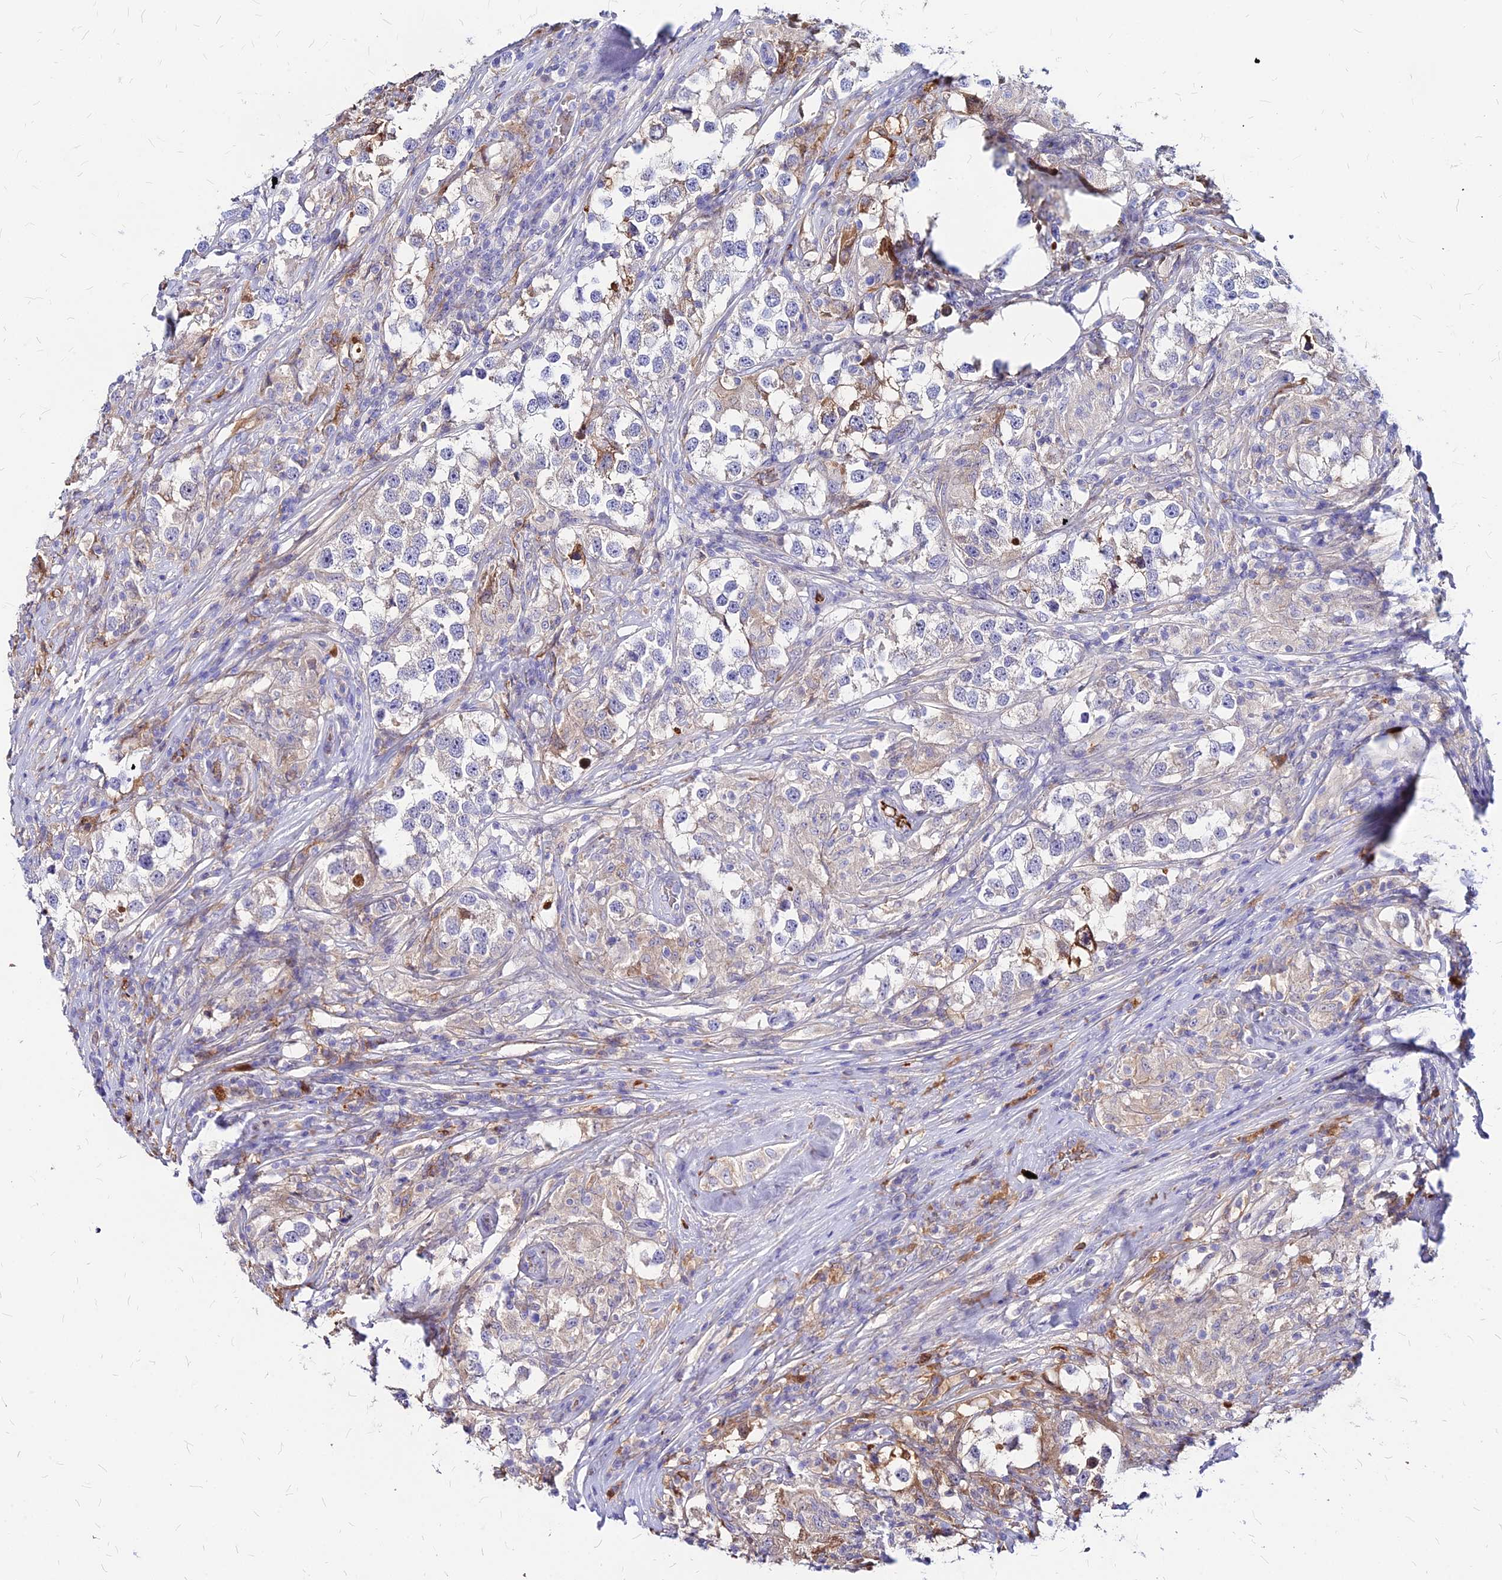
{"staining": {"intensity": "negative", "quantity": "none", "location": "none"}, "tissue": "testis cancer", "cell_type": "Tumor cells", "image_type": "cancer", "snomed": [{"axis": "morphology", "description": "Seminoma, NOS"}, {"axis": "topography", "description": "Testis"}], "caption": "Testis cancer stained for a protein using immunohistochemistry (IHC) exhibits no positivity tumor cells.", "gene": "ACSM6", "patient": {"sex": "male", "age": 46}}